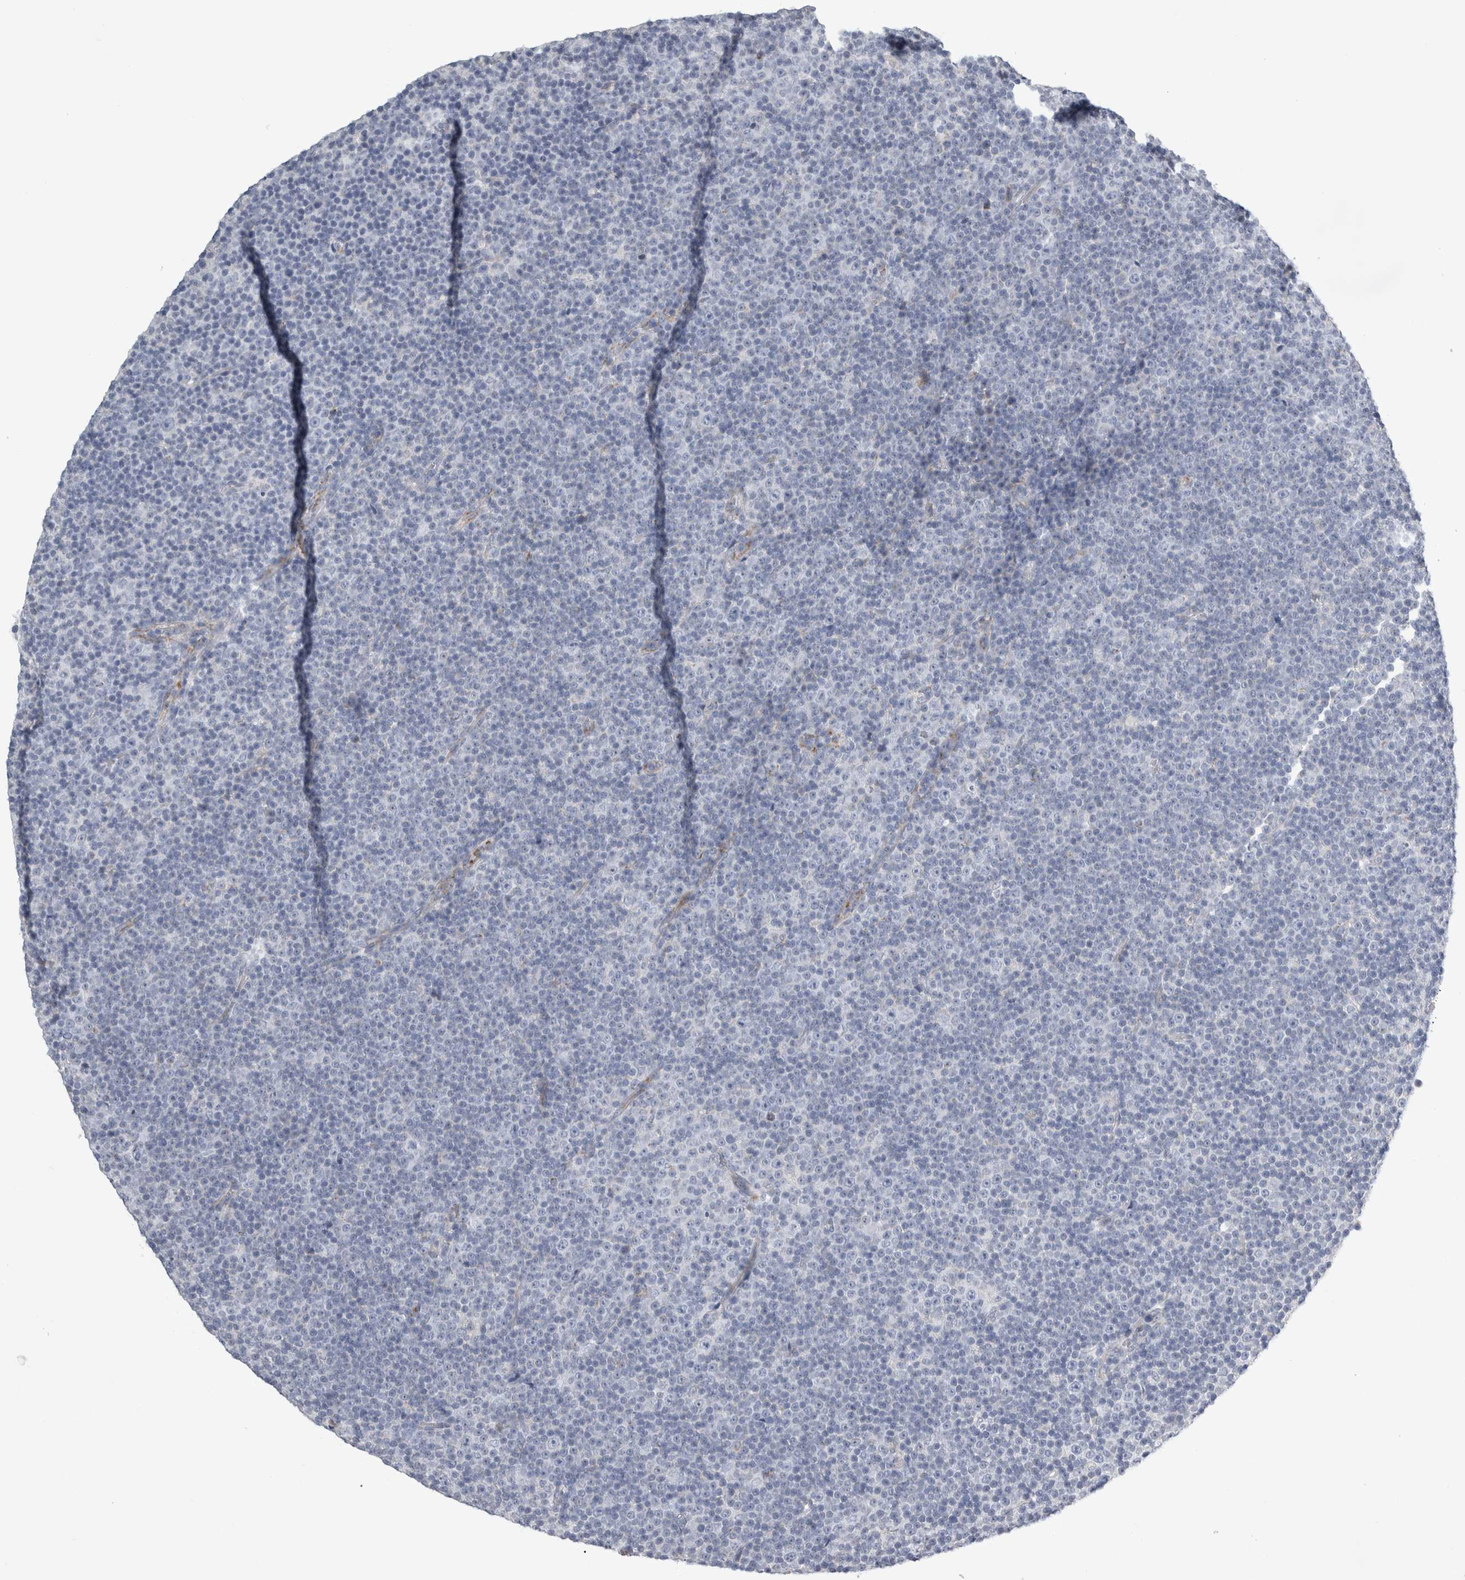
{"staining": {"intensity": "negative", "quantity": "none", "location": "none"}, "tissue": "lymphoma", "cell_type": "Tumor cells", "image_type": "cancer", "snomed": [{"axis": "morphology", "description": "Malignant lymphoma, non-Hodgkin's type, Low grade"}, {"axis": "topography", "description": "Lymph node"}], "caption": "An immunohistochemistry histopathology image of low-grade malignant lymphoma, non-Hodgkin's type is shown. There is no staining in tumor cells of low-grade malignant lymphoma, non-Hodgkin's type. (DAB immunohistochemistry (IHC) with hematoxylin counter stain).", "gene": "FXYD7", "patient": {"sex": "female", "age": 67}}